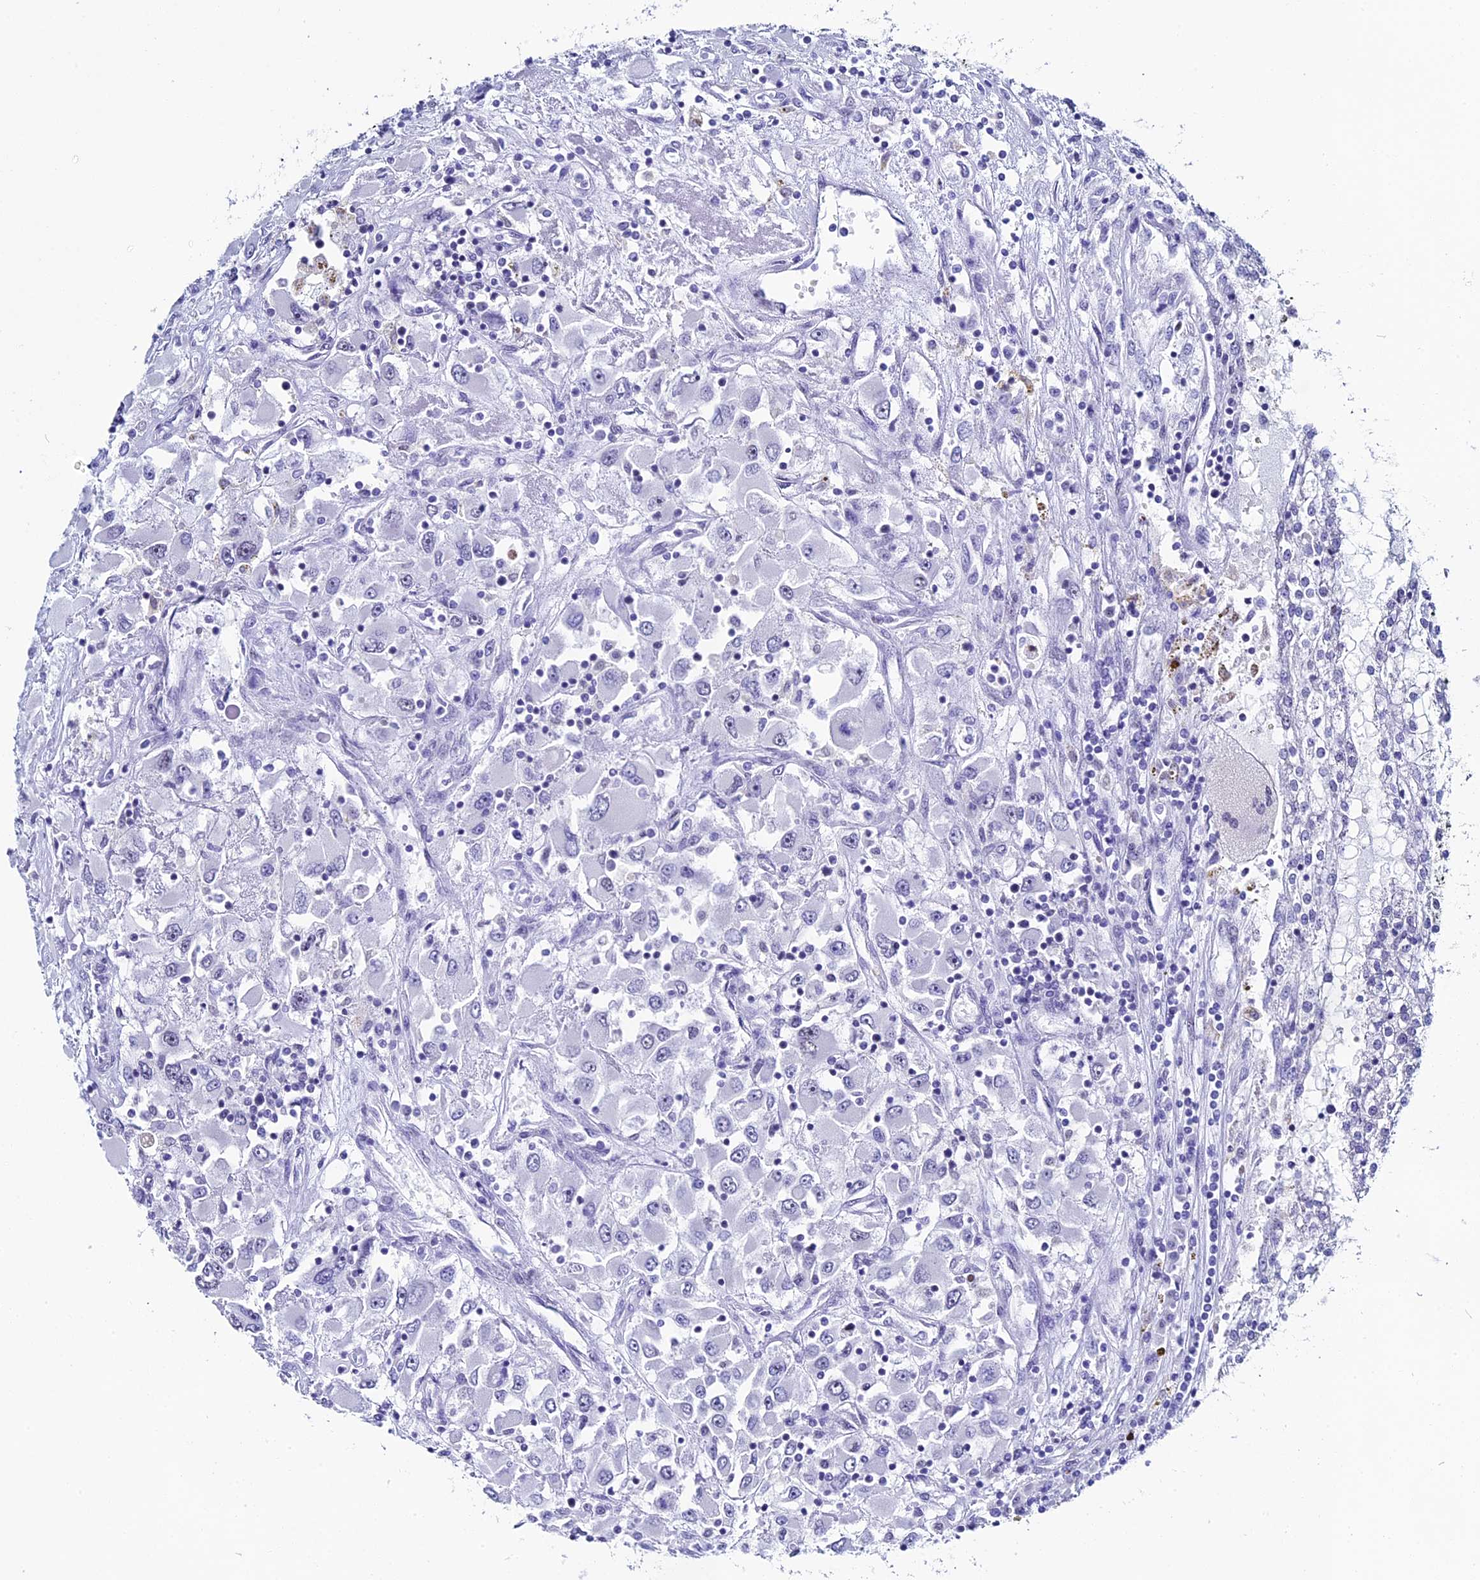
{"staining": {"intensity": "negative", "quantity": "none", "location": "none"}, "tissue": "renal cancer", "cell_type": "Tumor cells", "image_type": "cancer", "snomed": [{"axis": "morphology", "description": "Adenocarcinoma, NOS"}, {"axis": "topography", "description": "Kidney"}], "caption": "This is an IHC image of human renal cancer. There is no expression in tumor cells.", "gene": "CD2BP2", "patient": {"sex": "female", "age": 52}}